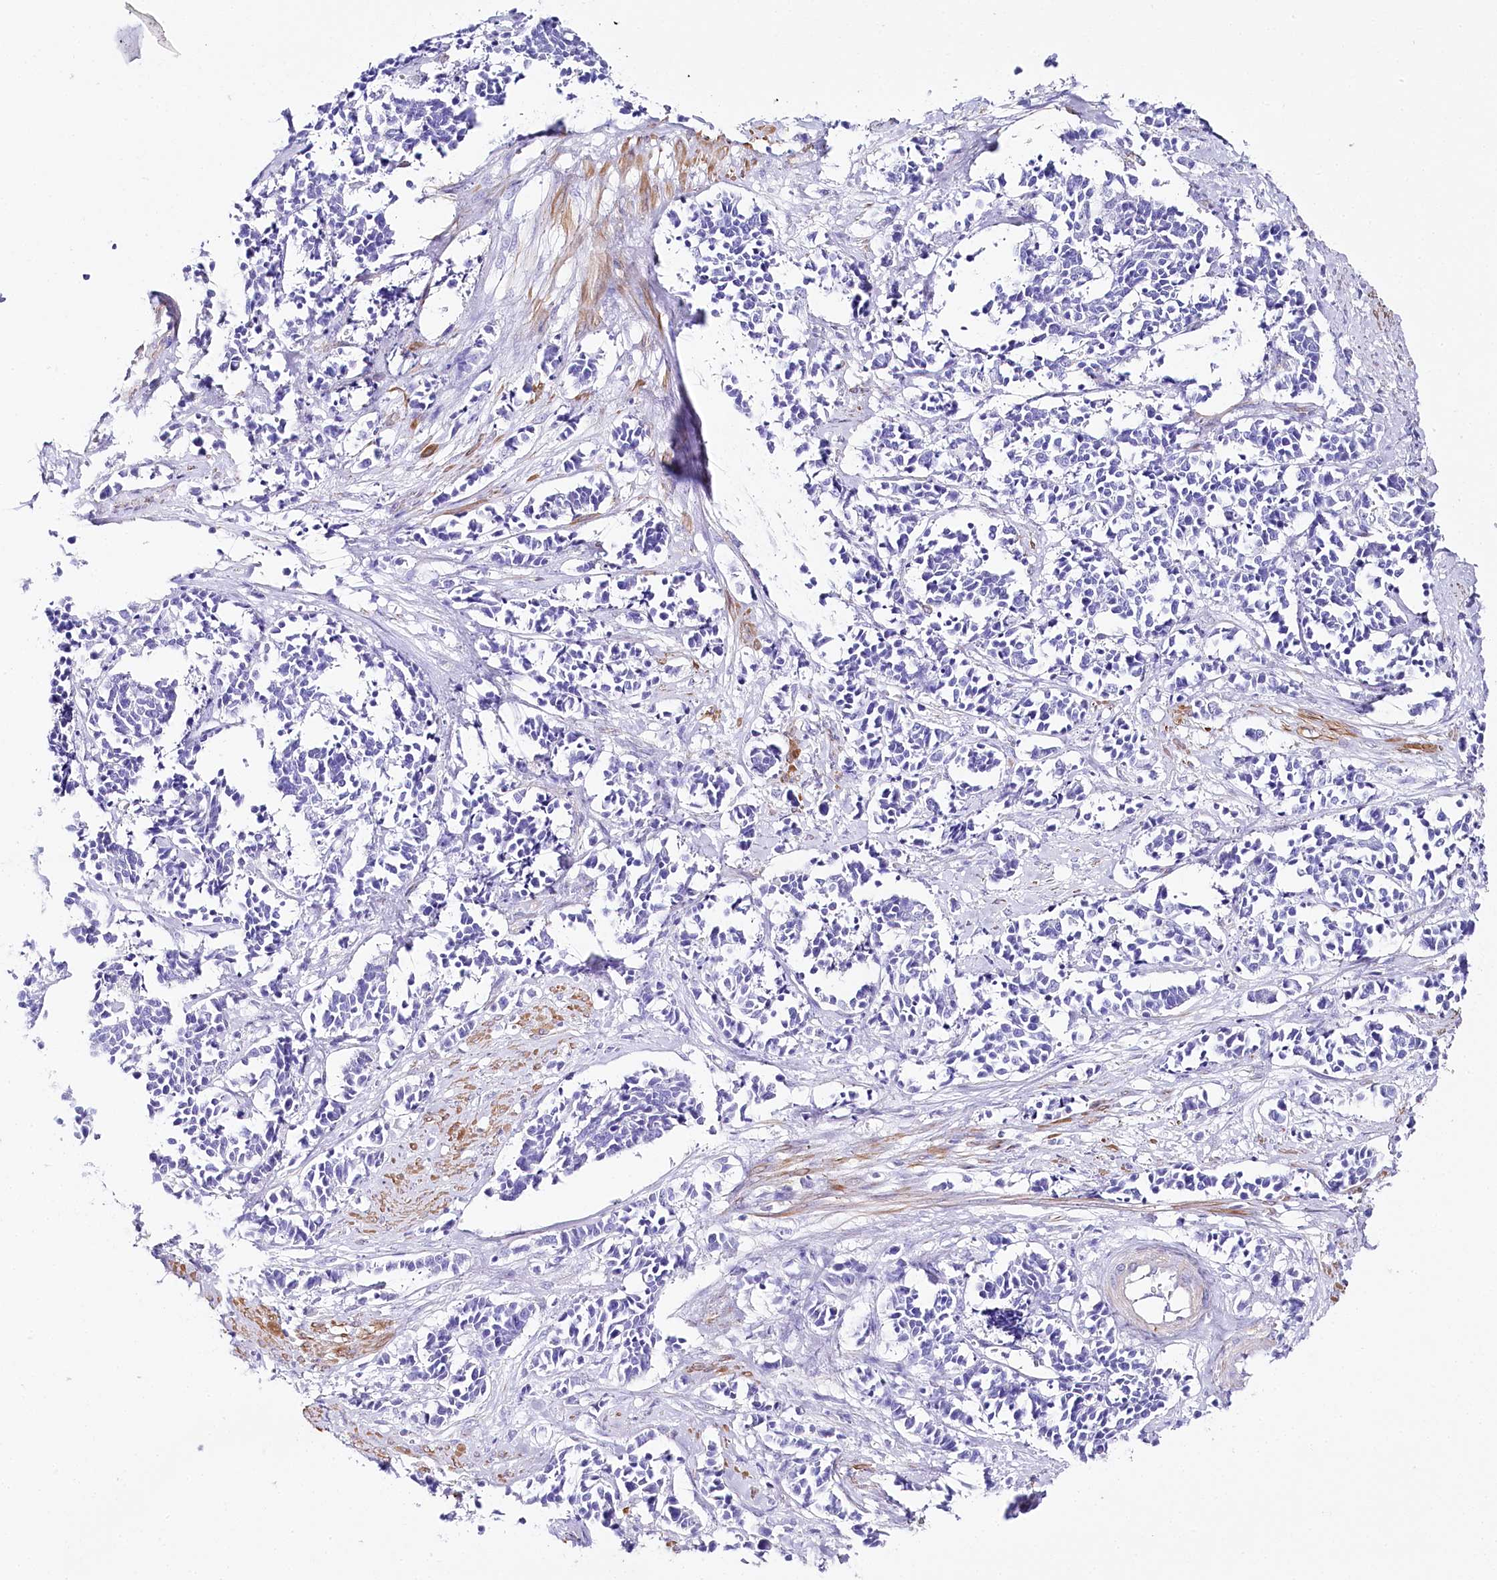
{"staining": {"intensity": "negative", "quantity": "none", "location": "none"}, "tissue": "cervical cancer", "cell_type": "Tumor cells", "image_type": "cancer", "snomed": [{"axis": "morphology", "description": "Normal tissue, NOS"}, {"axis": "morphology", "description": "Squamous cell carcinoma, NOS"}, {"axis": "topography", "description": "Cervix"}], "caption": "Squamous cell carcinoma (cervical) stained for a protein using immunohistochemistry (IHC) demonstrates no positivity tumor cells.", "gene": "CSN3", "patient": {"sex": "female", "age": 35}}